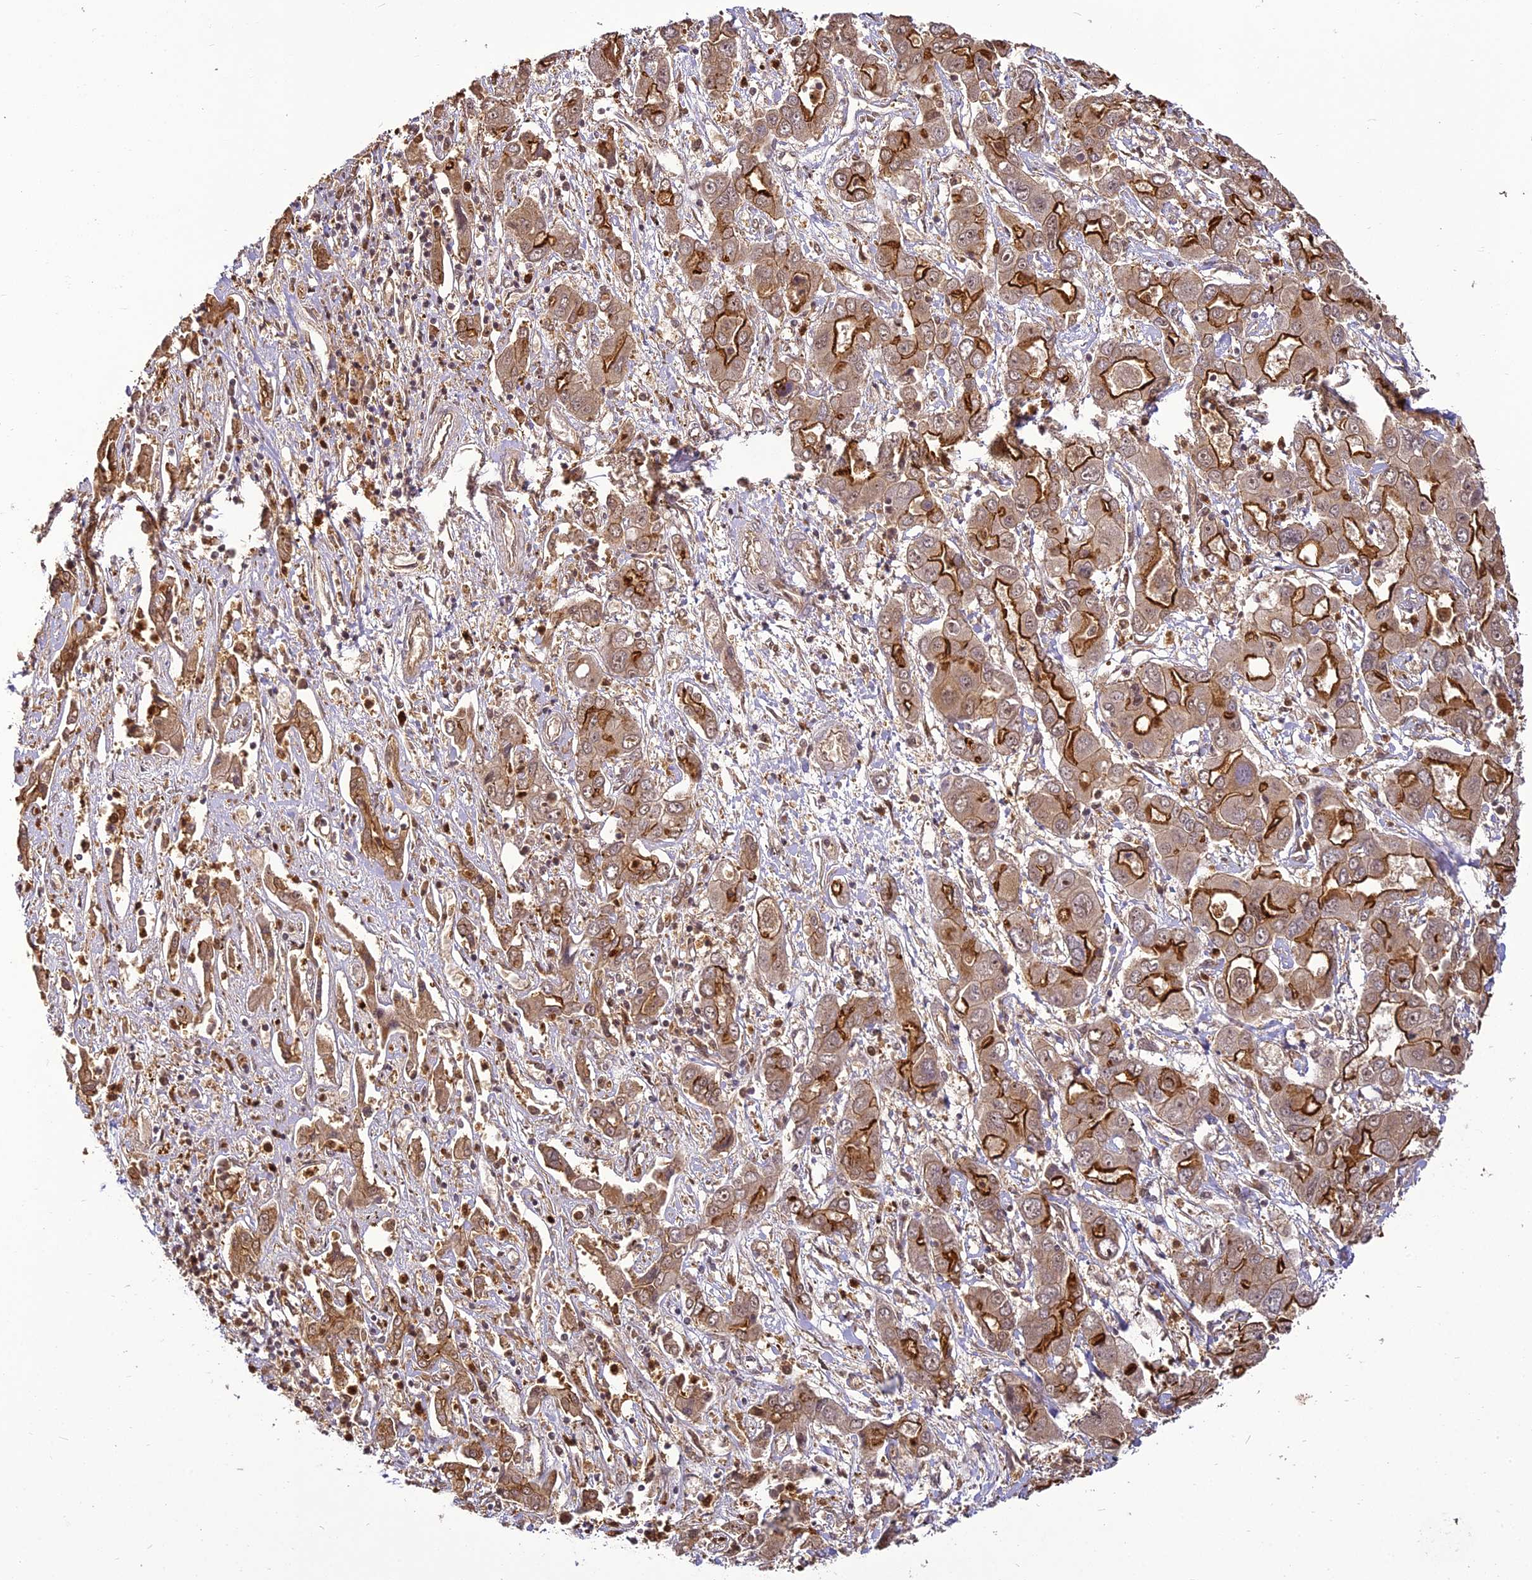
{"staining": {"intensity": "strong", "quantity": ">75%", "location": "cytoplasmic/membranous,nuclear"}, "tissue": "liver cancer", "cell_type": "Tumor cells", "image_type": "cancer", "snomed": [{"axis": "morphology", "description": "Cholangiocarcinoma"}, {"axis": "topography", "description": "Liver"}], "caption": "Human liver cancer (cholangiocarcinoma) stained with a brown dye reveals strong cytoplasmic/membranous and nuclear positive staining in approximately >75% of tumor cells.", "gene": "BCDIN3D", "patient": {"sex": "male", "age": 67}}